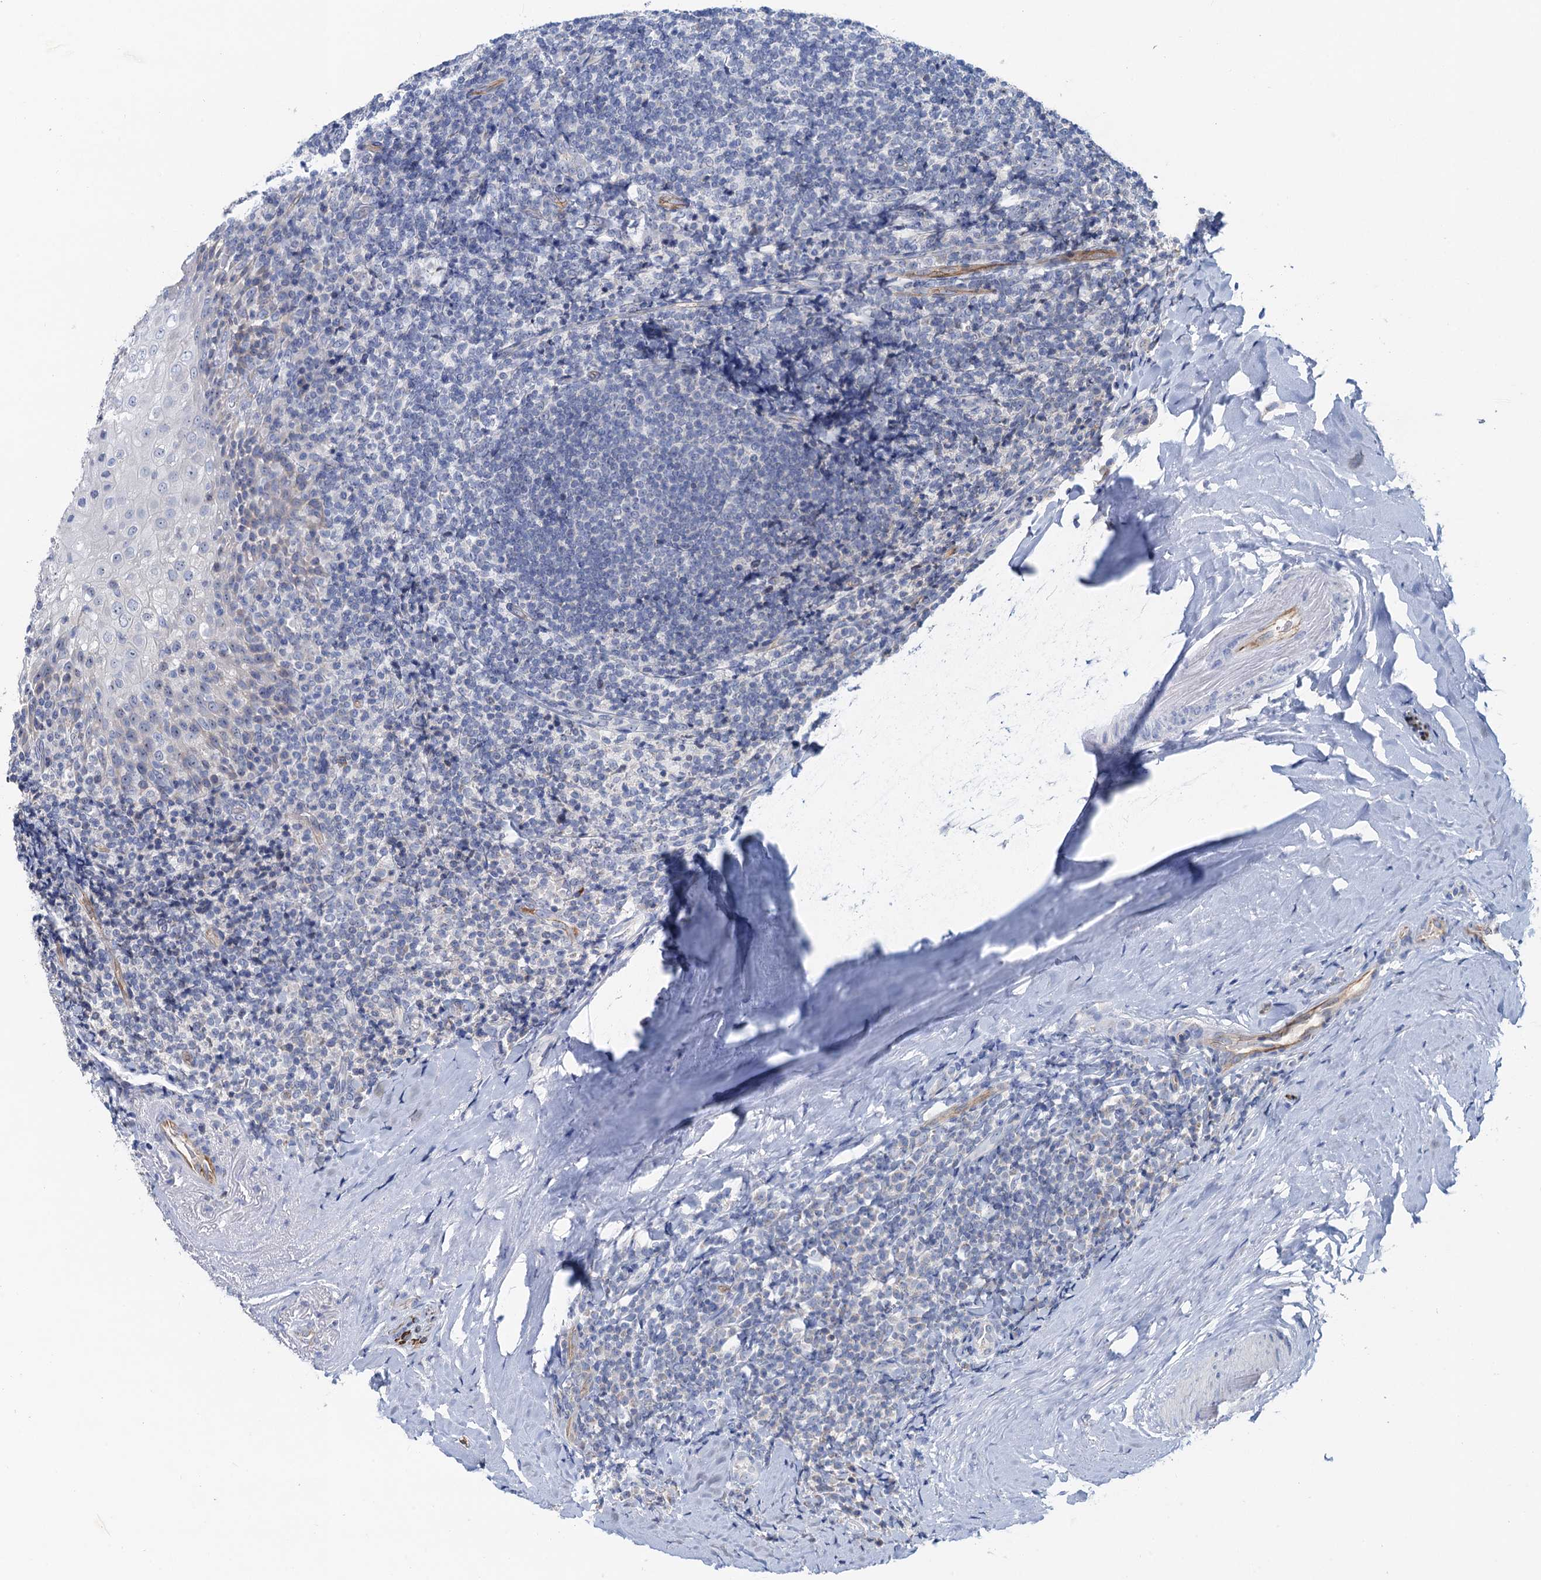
{"staining": {"intensity": "negative", "quantity": "none", "location": "none"}, "tissue": "tonsil", "cell_type": "Germinal center cells", "image_type": "normal", "snomed": [{"axis": "morphology", "description": "Normal tissue, NOS"}, {"axis": "topography", "description": "Tonsil"}], "caption": "This image is of normal tonsil stained with immunohistochemistry (IHC) to label a protein in brown with the nuclei are counter-stained blue. There is no positivity in germinal center cells. (Stains: DAB immunohistochemistry (IHC) with hematoxylin counter stain, Microscopy: brightfield microscopy at high magnification).", "gene": "PLLP", "patient": {"sex": "male", "age": 37}}